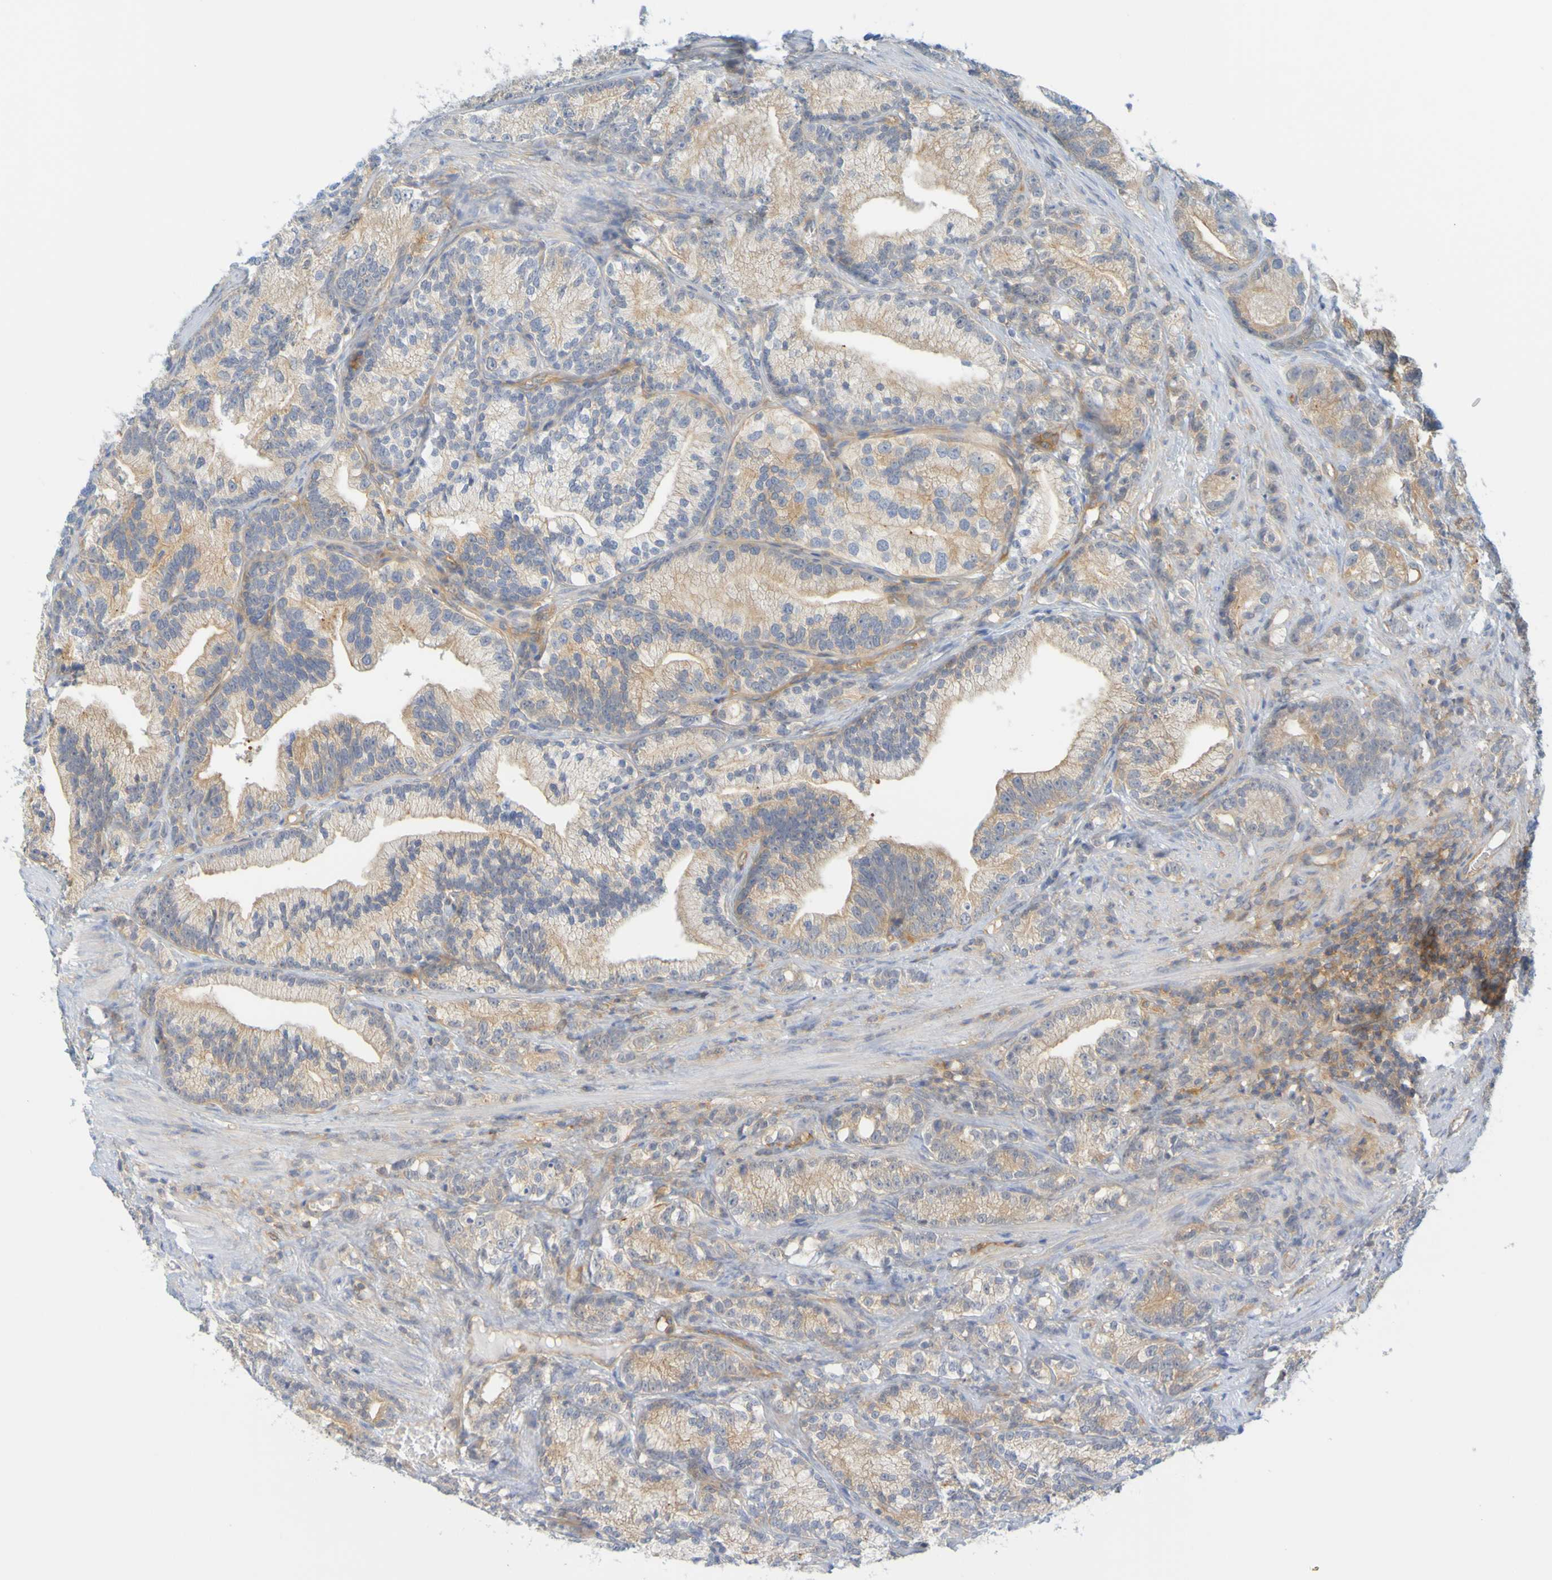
{"staining": {"intensity": "moderate", "quantity": ">75%", "location": "cytoplasmic/membranous"}, "tissue": "prostate cancer", "cell_type": "Tumor cells", "image_type": "cancer", "snomed": [{"axis": "morphology", "description": "Adenocarcinoma, Low grade"}, {"axis": "topography", "description": "Prostate"}], "caption": "The immunohistochemical stain highlights moderate cytoplasmic/membranous expression in tumor cells of prostate cancer tissue.", "gene": "APPL1", "patient": {"sex": "male", "age": 89}}